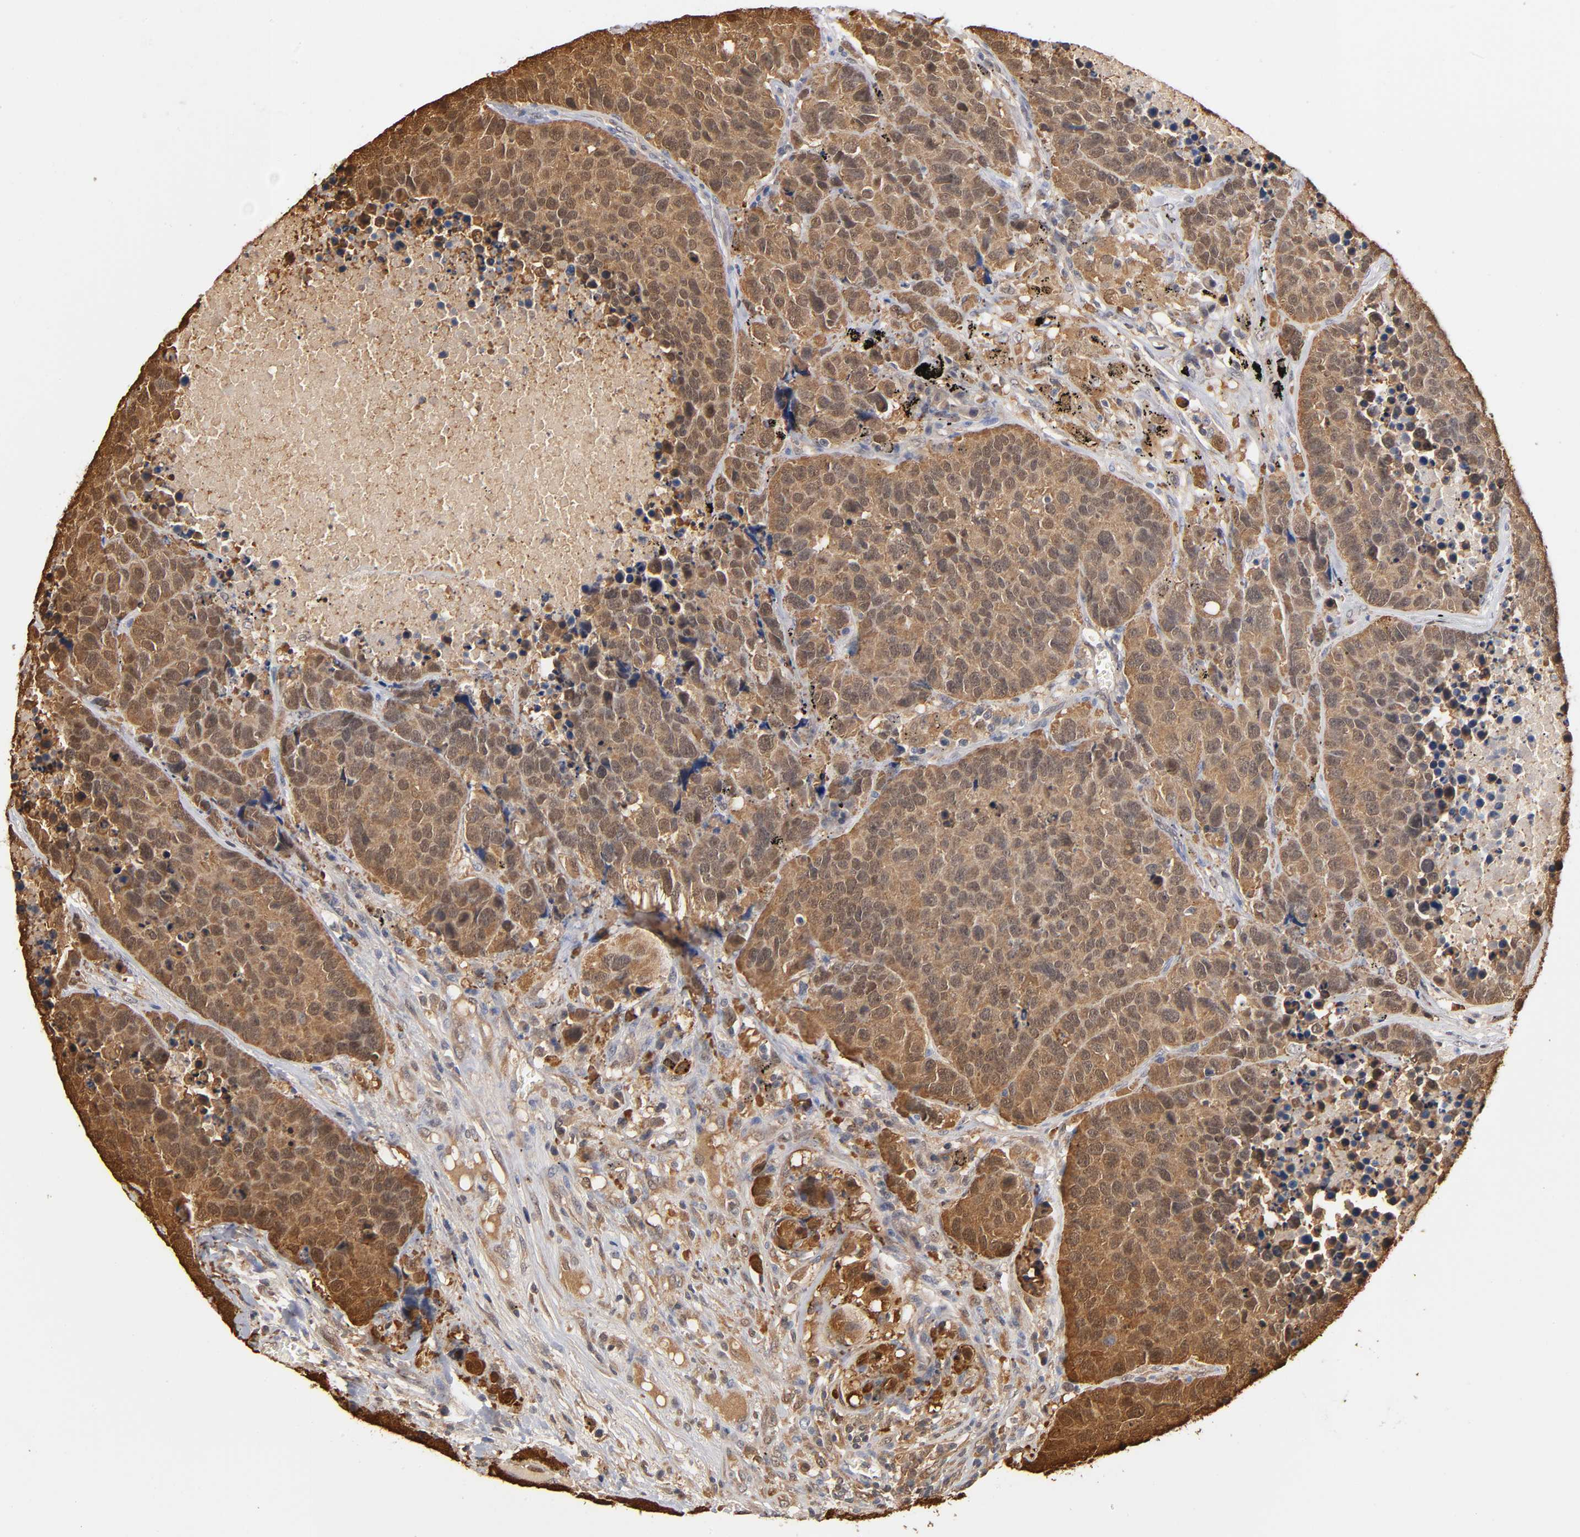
{"staining": {"intensity": "strong", "quantity": ">75%", "location": "cytoplasmic/membranous"}, "tissue": "carcinoid", "cell_type": "Tumor cells", "image_type": "cancer", "snomed": [{"axis": "morphology", "description": "Carcinoid, malignant, NOS"}, {"axis": "topography", "description": "Lung"}], "caption": "Tumor cells demonstrate strong cytoplasmic/membranous expression in about >75% of cells in carcinoid (malignant). The staining was performed using DAB (3,3'-diaminobenzidine), with brown indicating positive protein expression. Nuclei are stained blue with hematoxylin.", "gene": "DFFB", "patient": {"sex": "male", "age": 60}}